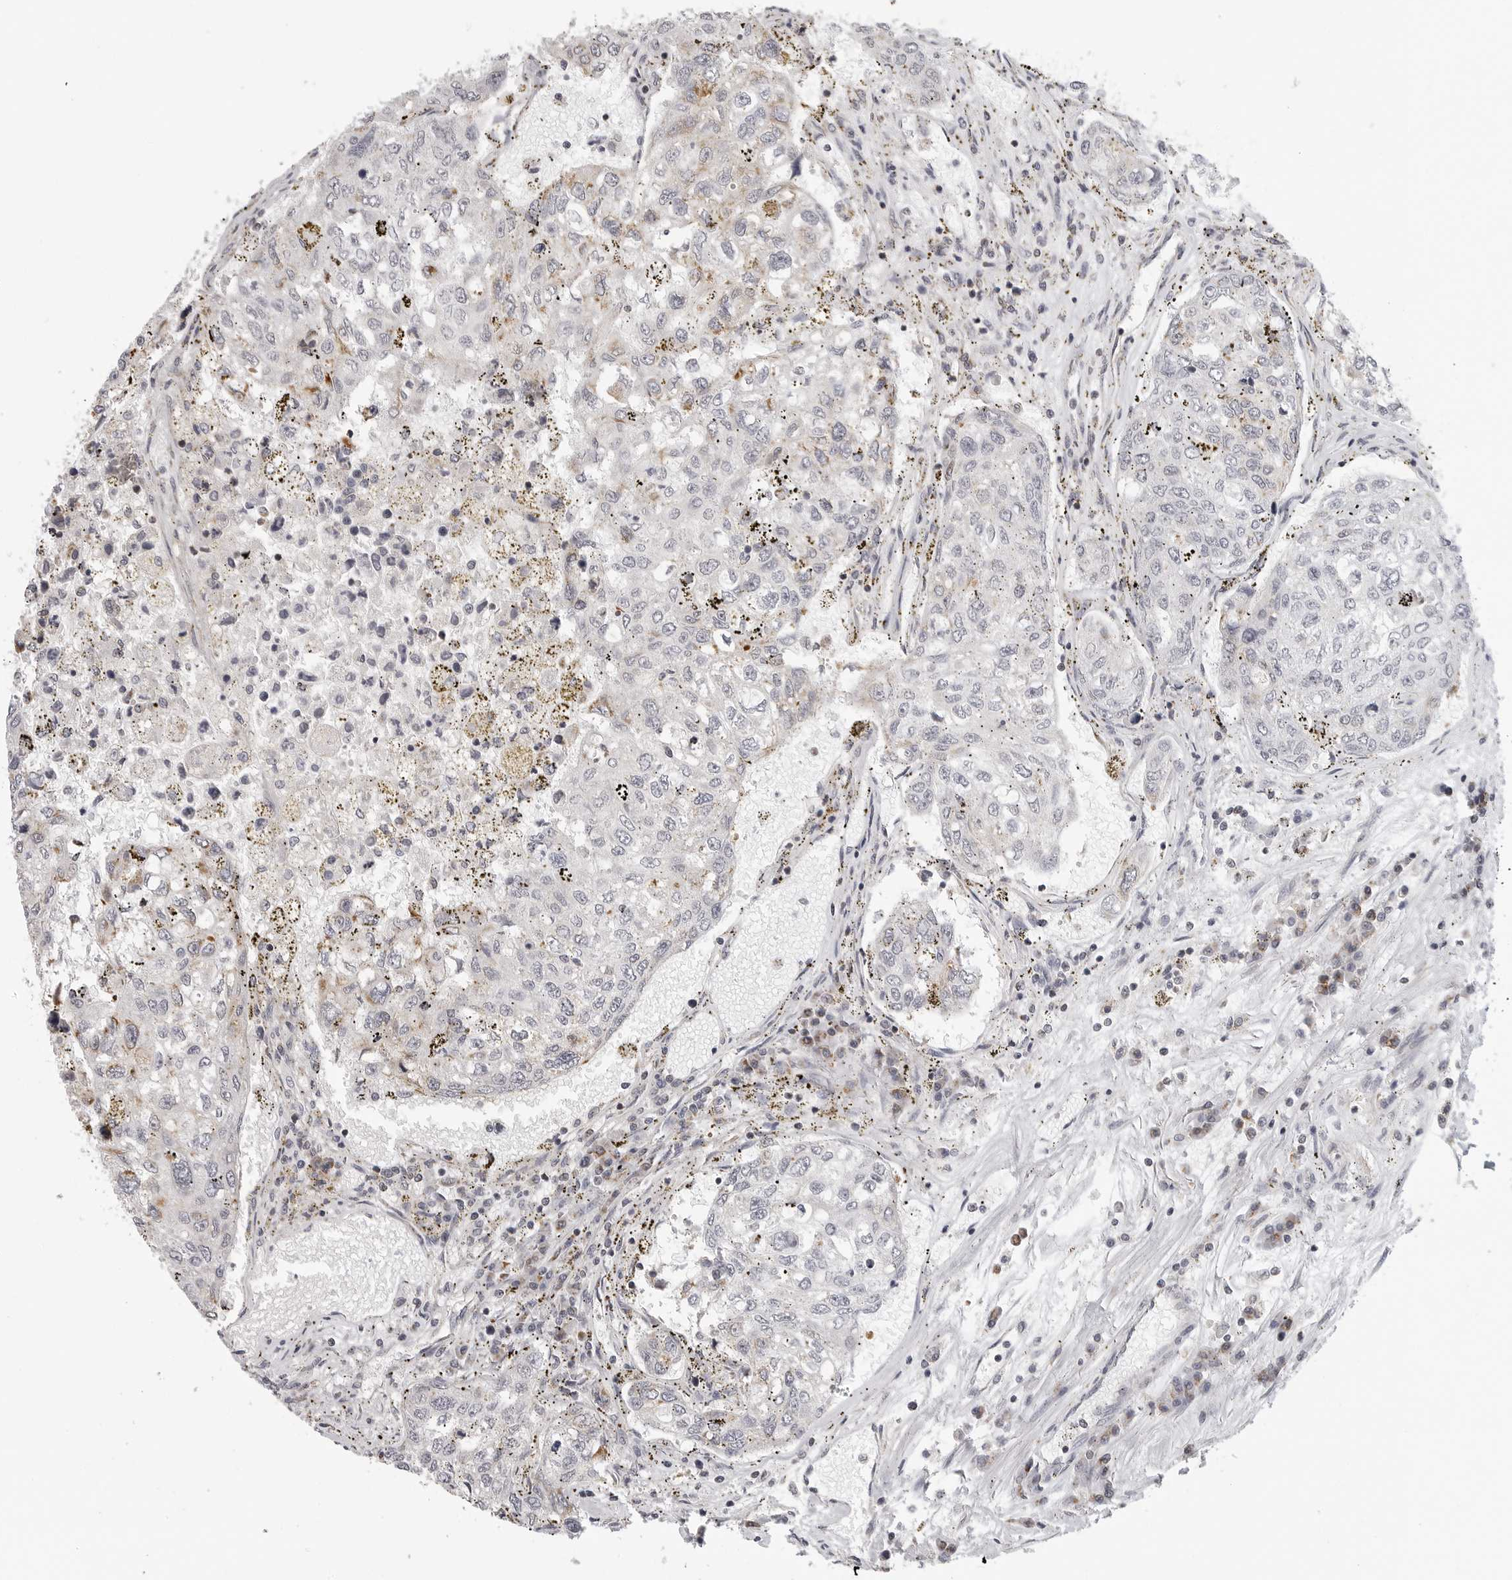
{"staining": {"intensity": "negative", "quantity": "none", "location": "none"}, "tissue": "urothelial cancer", "cell_type": "Tumor cells", "image_type": "cancer", "snomed": [{"axis": "morphology", "description": "Urothelial carcinoma, High grade"}, {"axis": "topography", "description": "Lymph node"}, {"axis": "topography", "description": "Urinary bladder"}], "caption": "This is an immunohistochemistry (IHC) photomicrograph of human high-grade urothelial carcinoma. There is no expression in tumor cells.", "gene": "MAP7D1", "patient": {"sex": "male", "age": 51}}